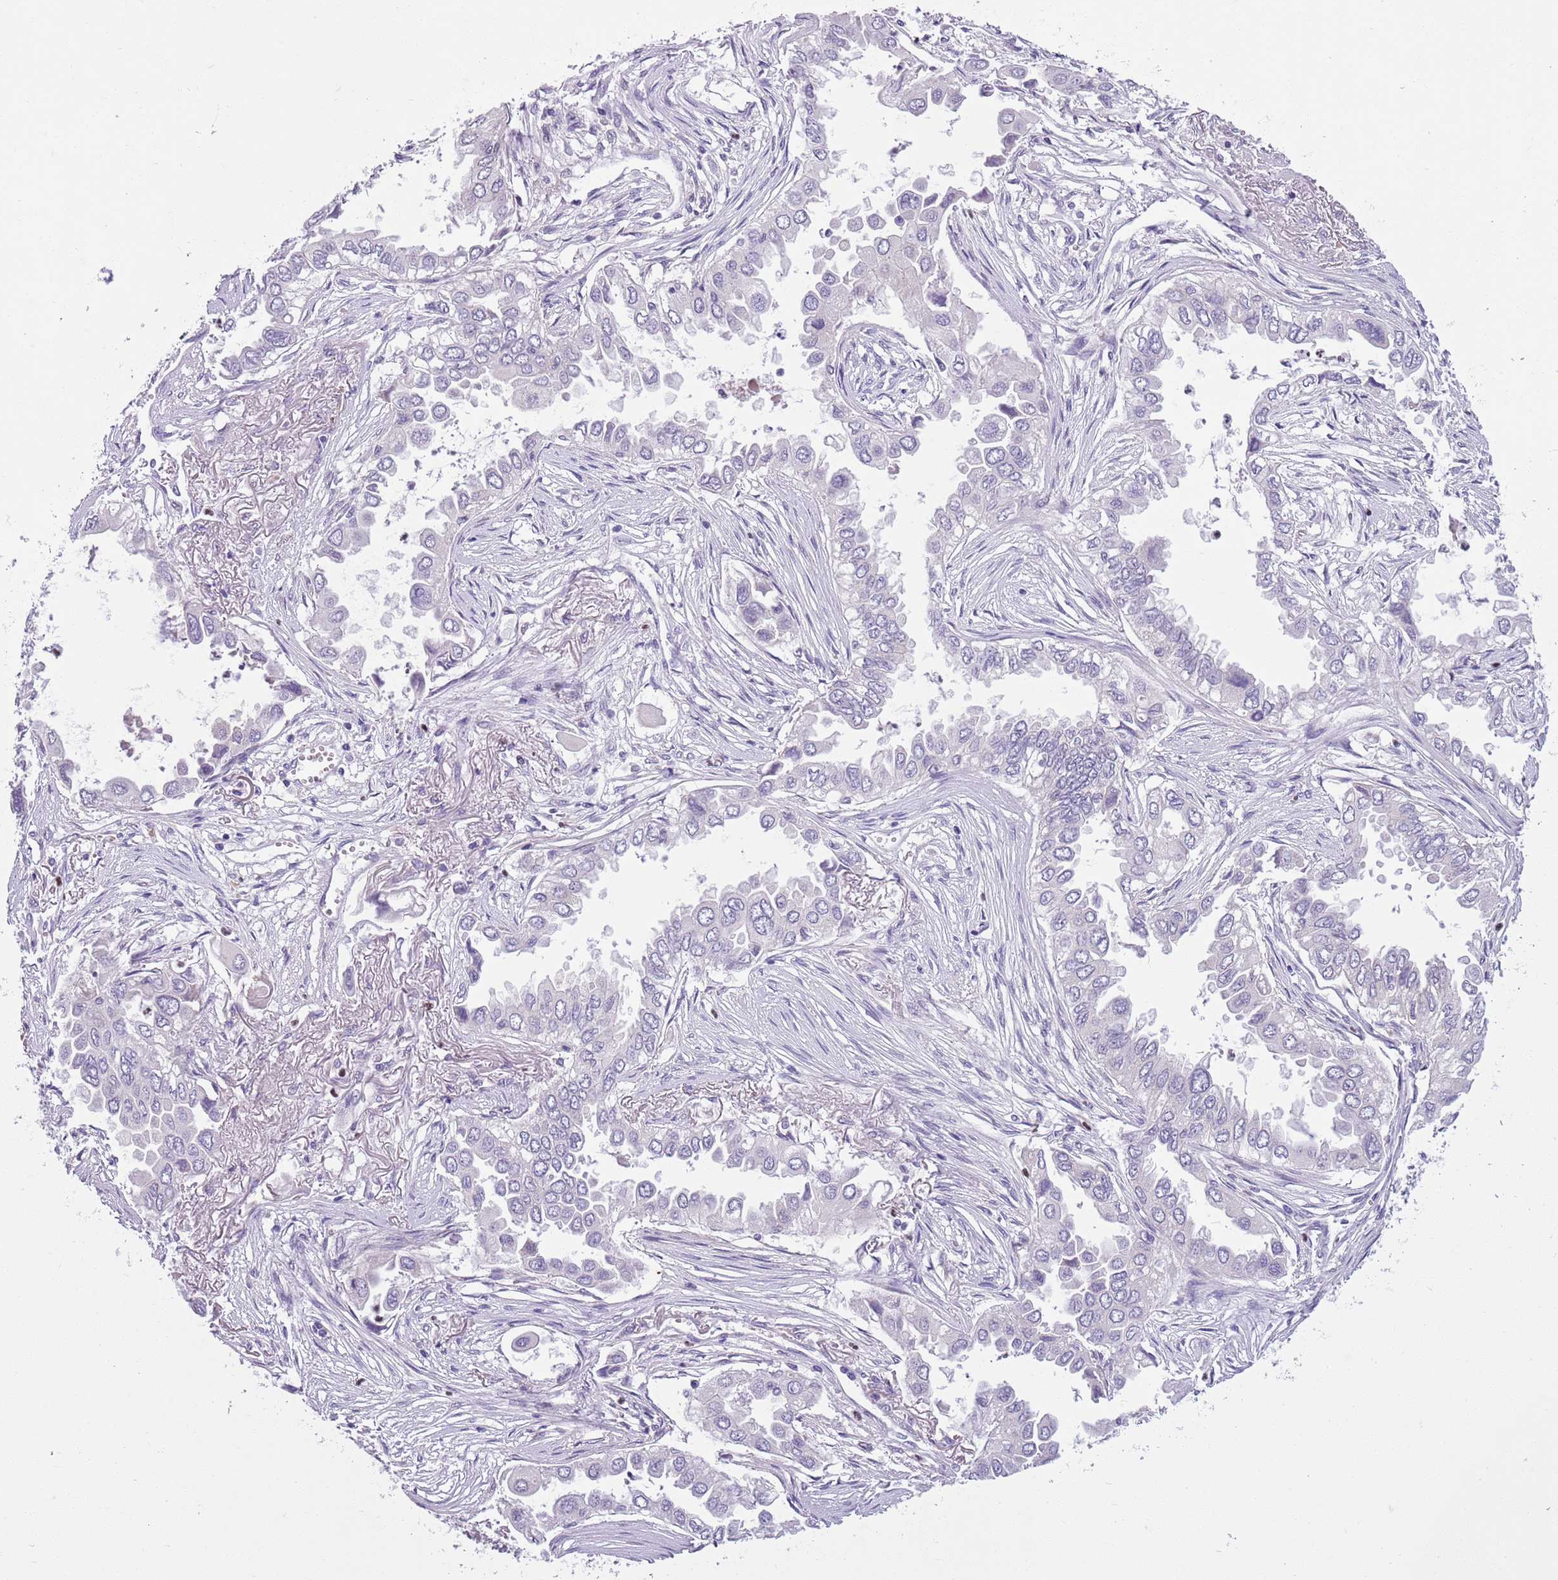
{"staining": {"intensity": "negative", "quantity": "none", "location": "none"}, "tissue": "lung cancer", "cell_type": "Tumor cells", "image_type": "cancer", "snomed": [{"axis": "morphology", "description": "Adenocarcinoma, NOS"}, {"axis": "topography", "description": "Lung"}], "caption": "Photomicrograph shows no significant protein positivity in tumor cells of lung cancer (adenocarcinoma).", "gene": "ADCY7", "patient": {"sex": "female", "age": 76}}